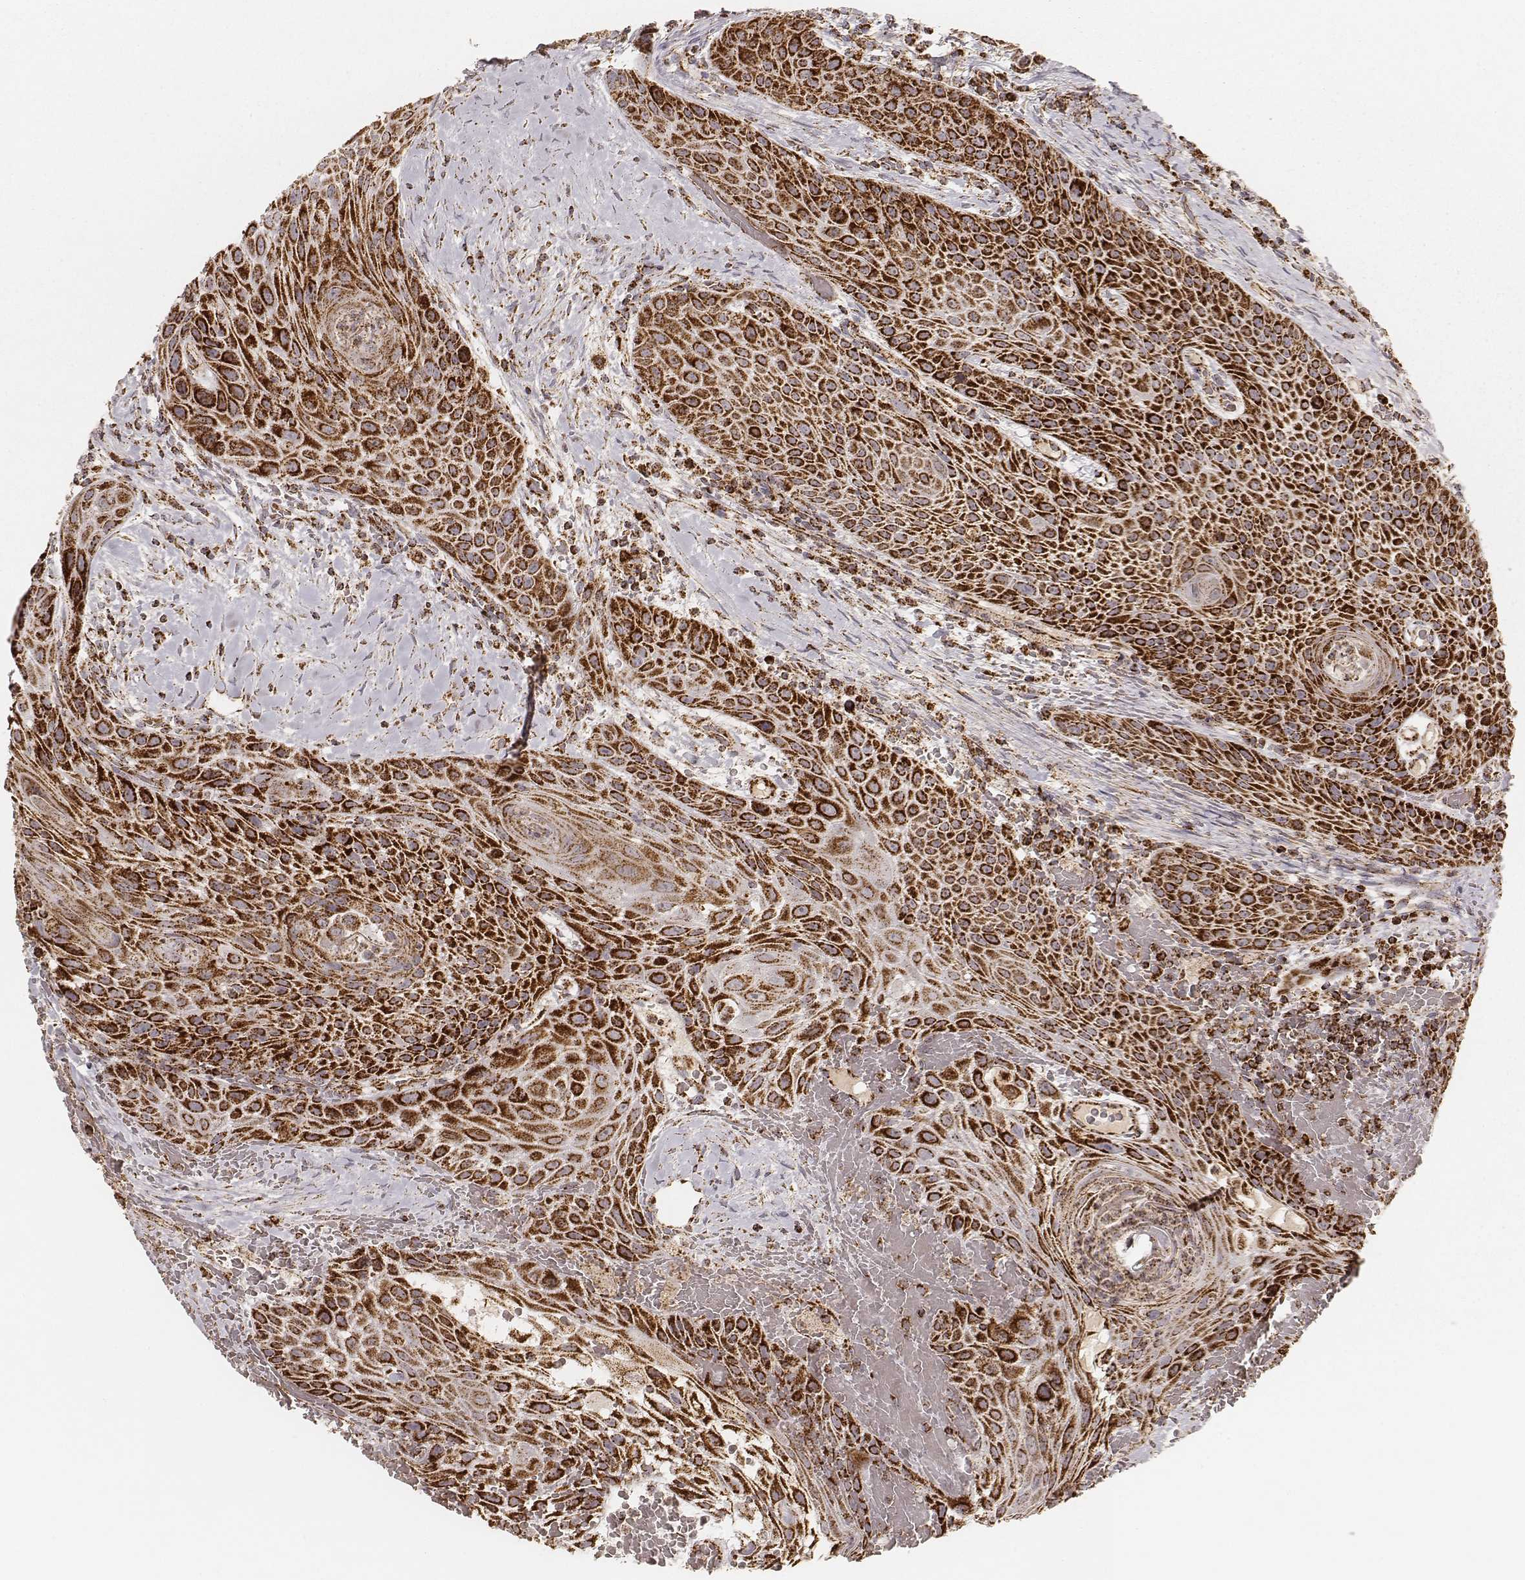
{"staining": {"intensity": "strong", "quantity": ">75%", "location": "cytoplasmic/membranous"}, "tissue": "head and neck cancer", "cell_type": "Tumor cells", "image_type": "cancer", "snomed": [{"axis": "morphology", "description": "Squamous cell carcinoma, NOS"}, {"axis": "topography", "description": "Head-Neck"}], "caption": "DAB immunohistochemical staining of head and neck cancer demonstrates strong cytoplasmic/membranous protein expression in approximately >75% of tumor cells.", "gene": "CS", "patient": {"sex": "male", "age": 69}}